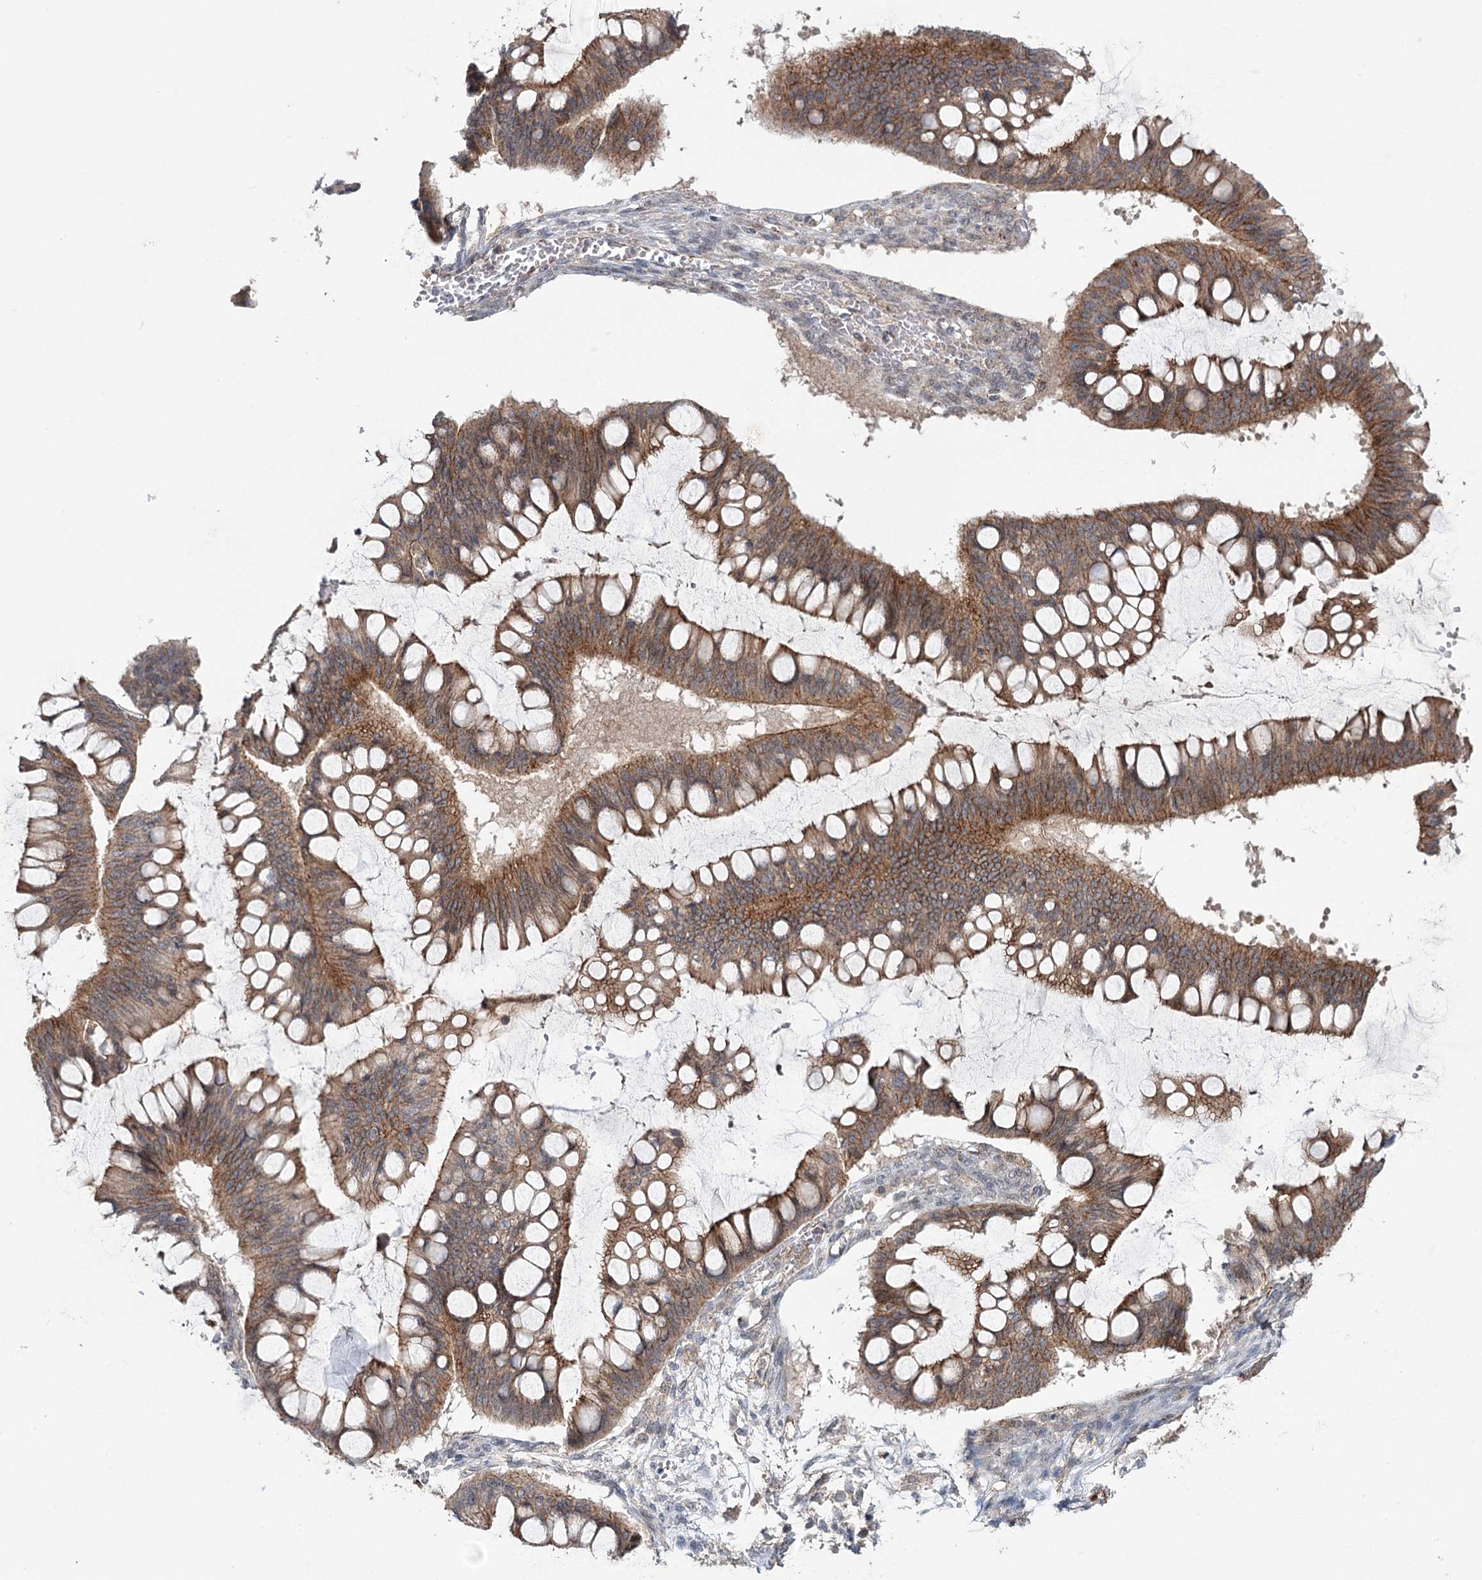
{"staining": {"intensity": "moderate", "quantity": ">75%", "location": "cytoplasmic/membranous"}, "tissue": "ovarian cancer", "cell_type": "Tumor cells", "image_type": "cancer", "snomed": [{"axis": "morphology", "description": "Cystadenocarcinoma, mucinous, NOS"}, {"axis": "topography", "description": "Ovary"}], "caption": "Immunohistochemical staining of human mucinous cystadenocarcinoma (ovarian) shows medium levels of moderate cytoplasmic/membranous protein positivity in approximately >75% of tumor cells.", "gene": "PKP4", "patient": {"sex": "female", "age": 73}}